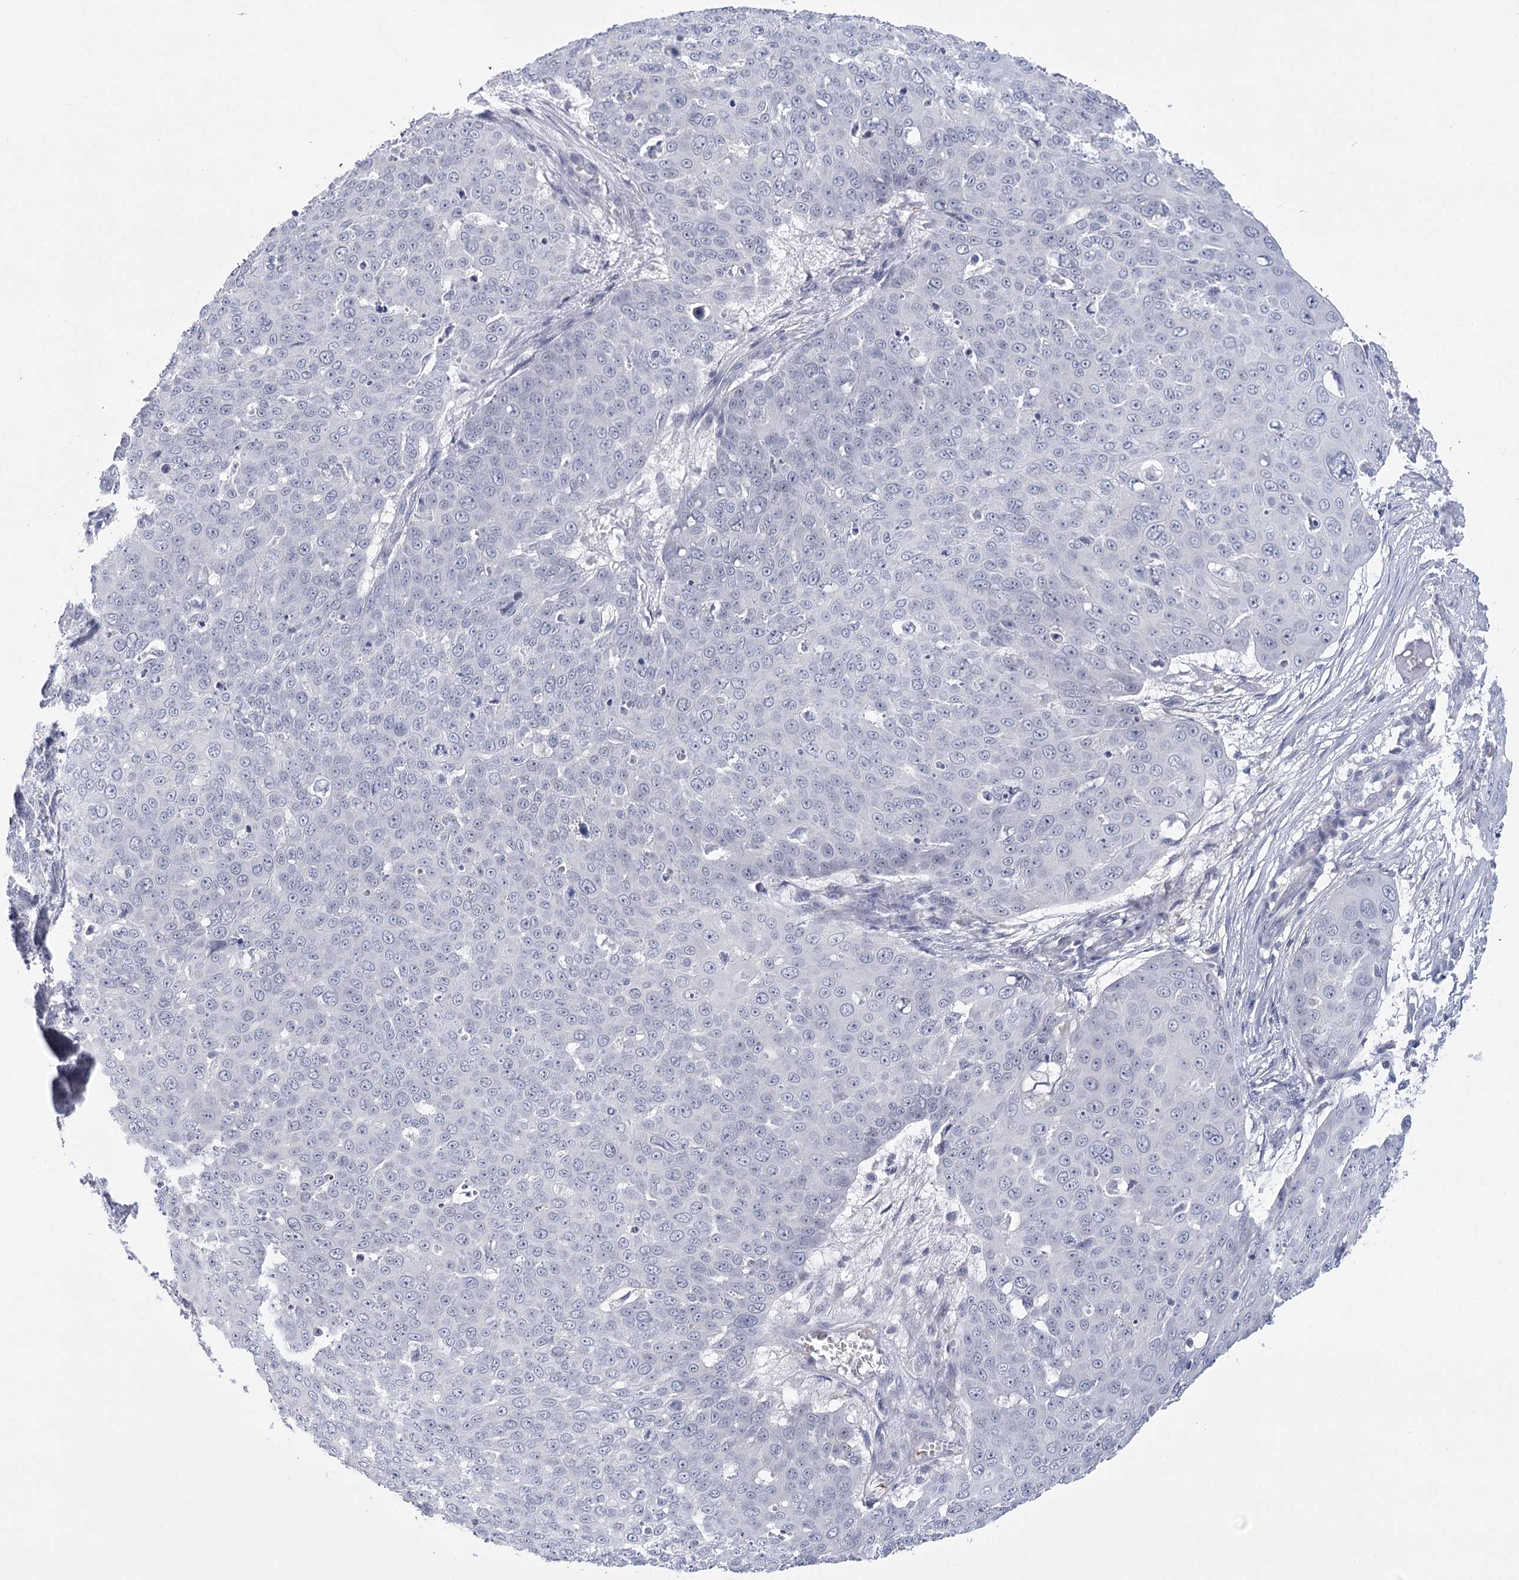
{"staining": {"intensity": "negative", "quantity": "none", "location": "none"}, "tissue": "skin cancer", "cell_type": "Tumor cells", "image_type": "cancer", "snomed": [{"axis": "morphology", "description": "Squamous cell carcinoma, NOS"}, {"axis": "topography", "description": "Skin"}], "caption": "Immunohistochemistry photomicrograph of neoplastic tissue: skin squamous cell carcinoma stained with DAB reveals no significant protein expression in tumor cells.", "gene": "FAM76B", "patient": {"sex": "male", "age": 71}}